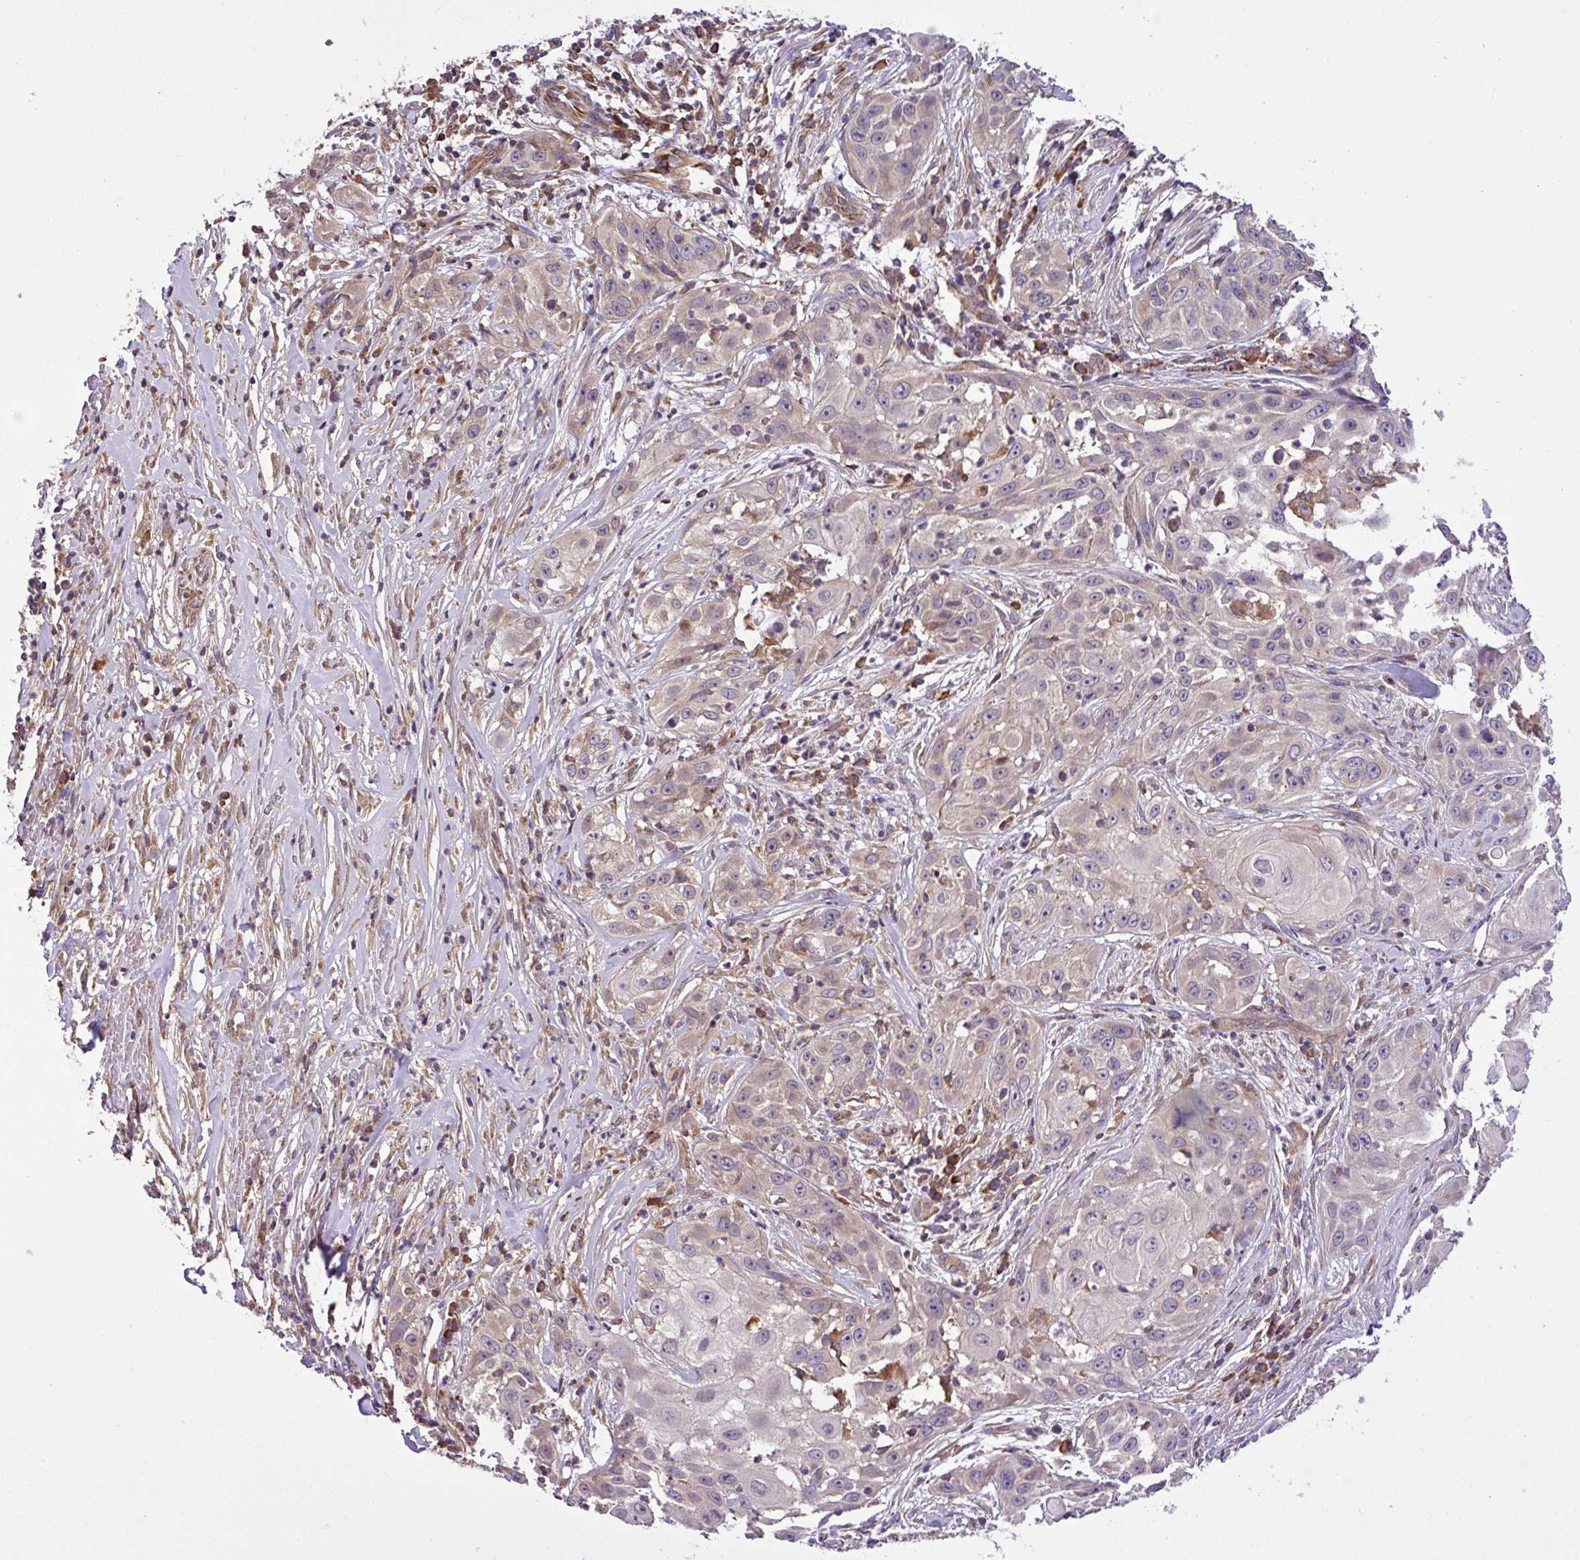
{"staining": {"intensity": "negative", "quantity": "none", "location": "none"}, "tissue": "skin cancer", "cell_type": "Tumor cells", "image_type": "cancer", "snomed": [{"axis": "morphology", "description": "Squamous cell carcinoma, NOS"}, {"axis": "topography", "description": "Skin"}], "caption": "Immunohistochemistry histopathology image of neoplastic tissue: human squamous cell carcinoma (skin) stained with DAB (3,3'-diaminobenzidine) reveals no significant protein expression in tumor cells.", "gene": "DLGAP4", "patient": {"sex": "female", "age": 44}}